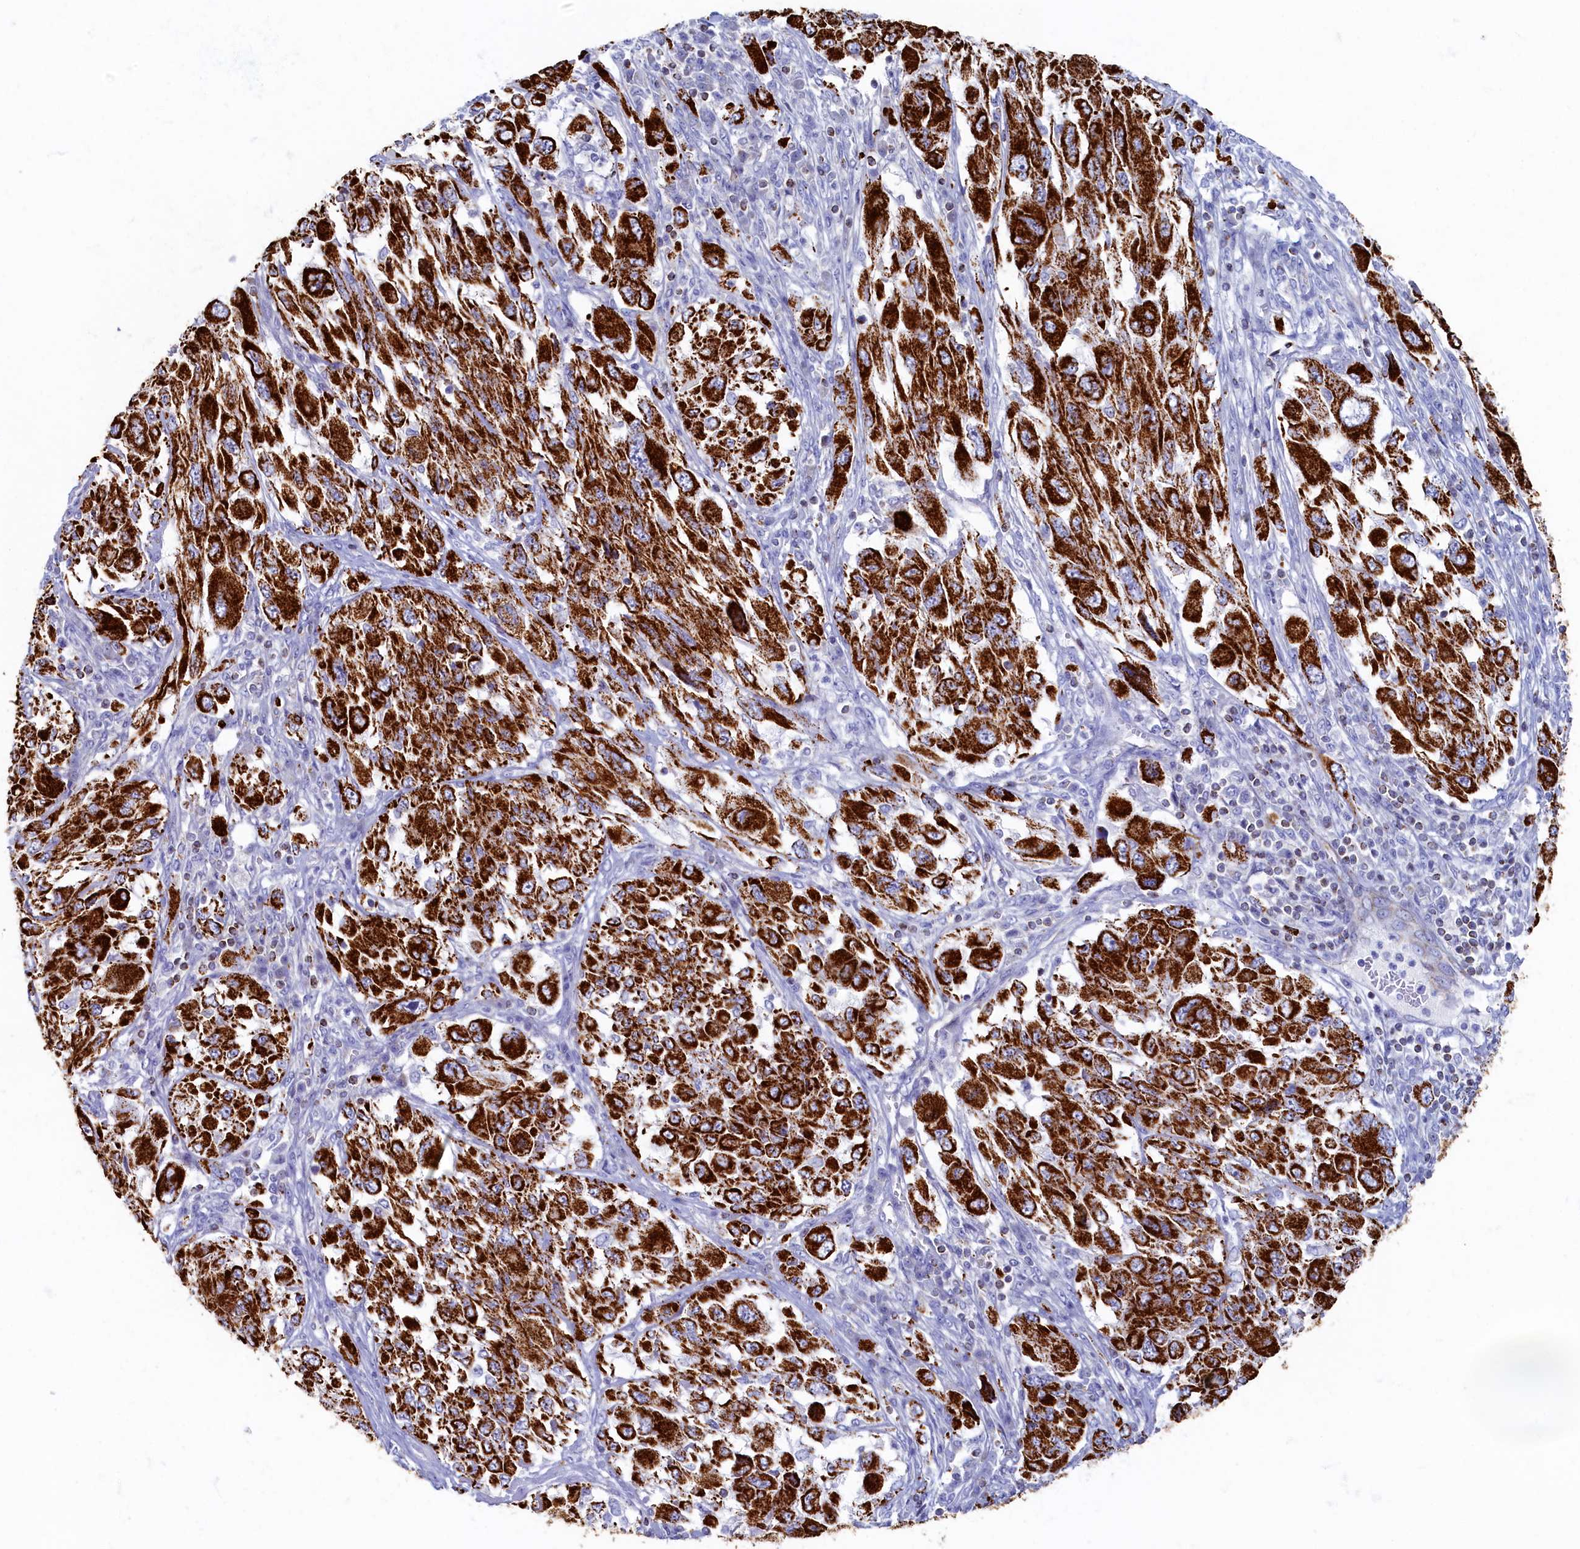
{"staining": {"intensity": "strong", "quantity": ">75%", "location": "cytoplasmic/membranous"}, "tissue": "melanoma", "cell_type": "Tumor cells", "image_type": "cancer", "snomed": [{"axis": "morphology", "description": "Malignant melanoma, NOS"}, {"axis": "topography", "description": "Skin"}], "caption": "A brown stain labels strong cytoplasmic/membranous positivity of a protein in malignant melanoma tumor cells. Using DAB (3,3'-diaminobenzidine) (brown) and hematoxylin (blue) stains, captured at high magnification using brightfield microscopy.", "gene": "OCIAD2", "patient": {"sex": "female", "age": 91}}